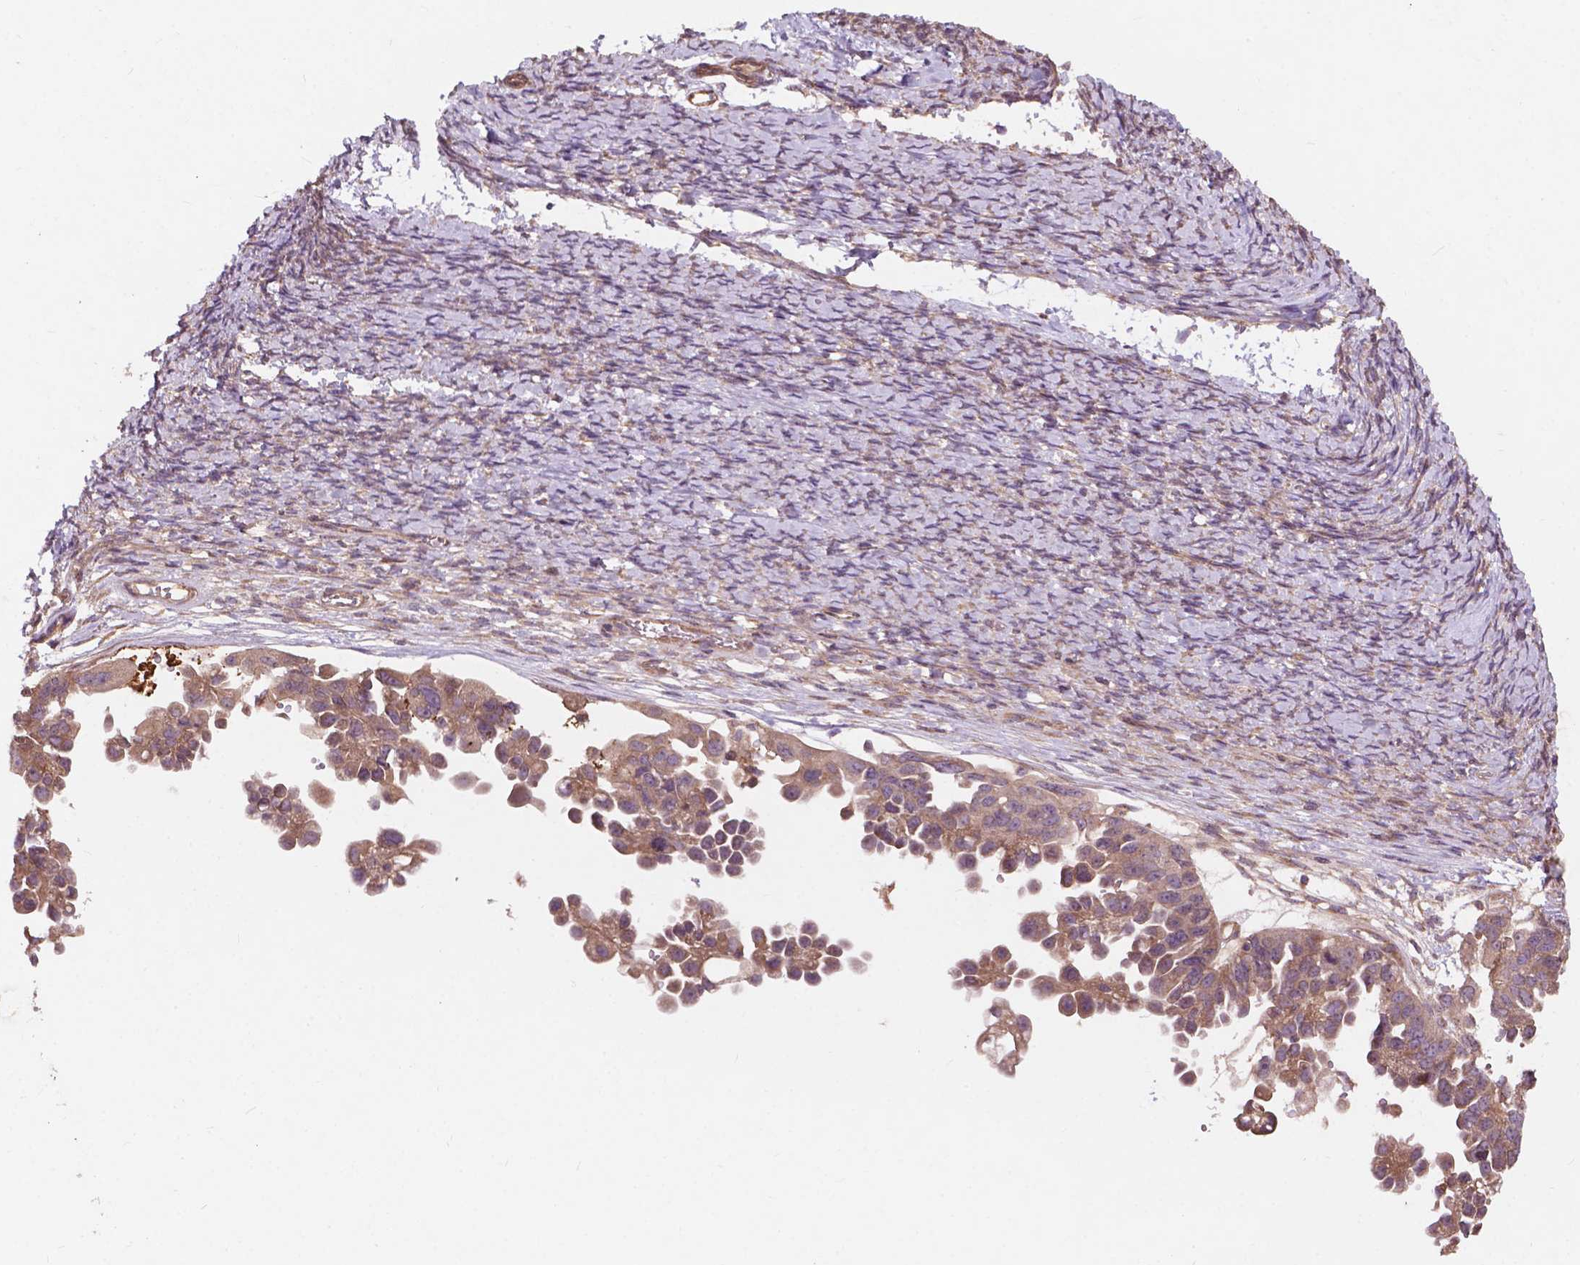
{"staining": {"intensity": "moderate", "quantity": ">75%", "location": "cytoplasmic/membranous"}, "tissue": "ovarian cancer", "cell_type": "Tumor cells", "image_type": "cancer", "snomed": [{"axis": "morphology", "description": "Cystadenocarcinoma, serous, NOS"}, {"axis": "topography", "description": "Ovary"}], "caption": "IHC image of neoplastic tissue: human ovarian serous cystadenocarcinoma stained using immunohistochemistry (IHC) displays medium levels of moderate protein expression localized specifically in the cytoplasmic/membranous of tumor cells, appearing as a cytoplasmic/membranous brown color.", "gene": "CDC42BPA", "patient": {"sex": "female", "age": 53}}